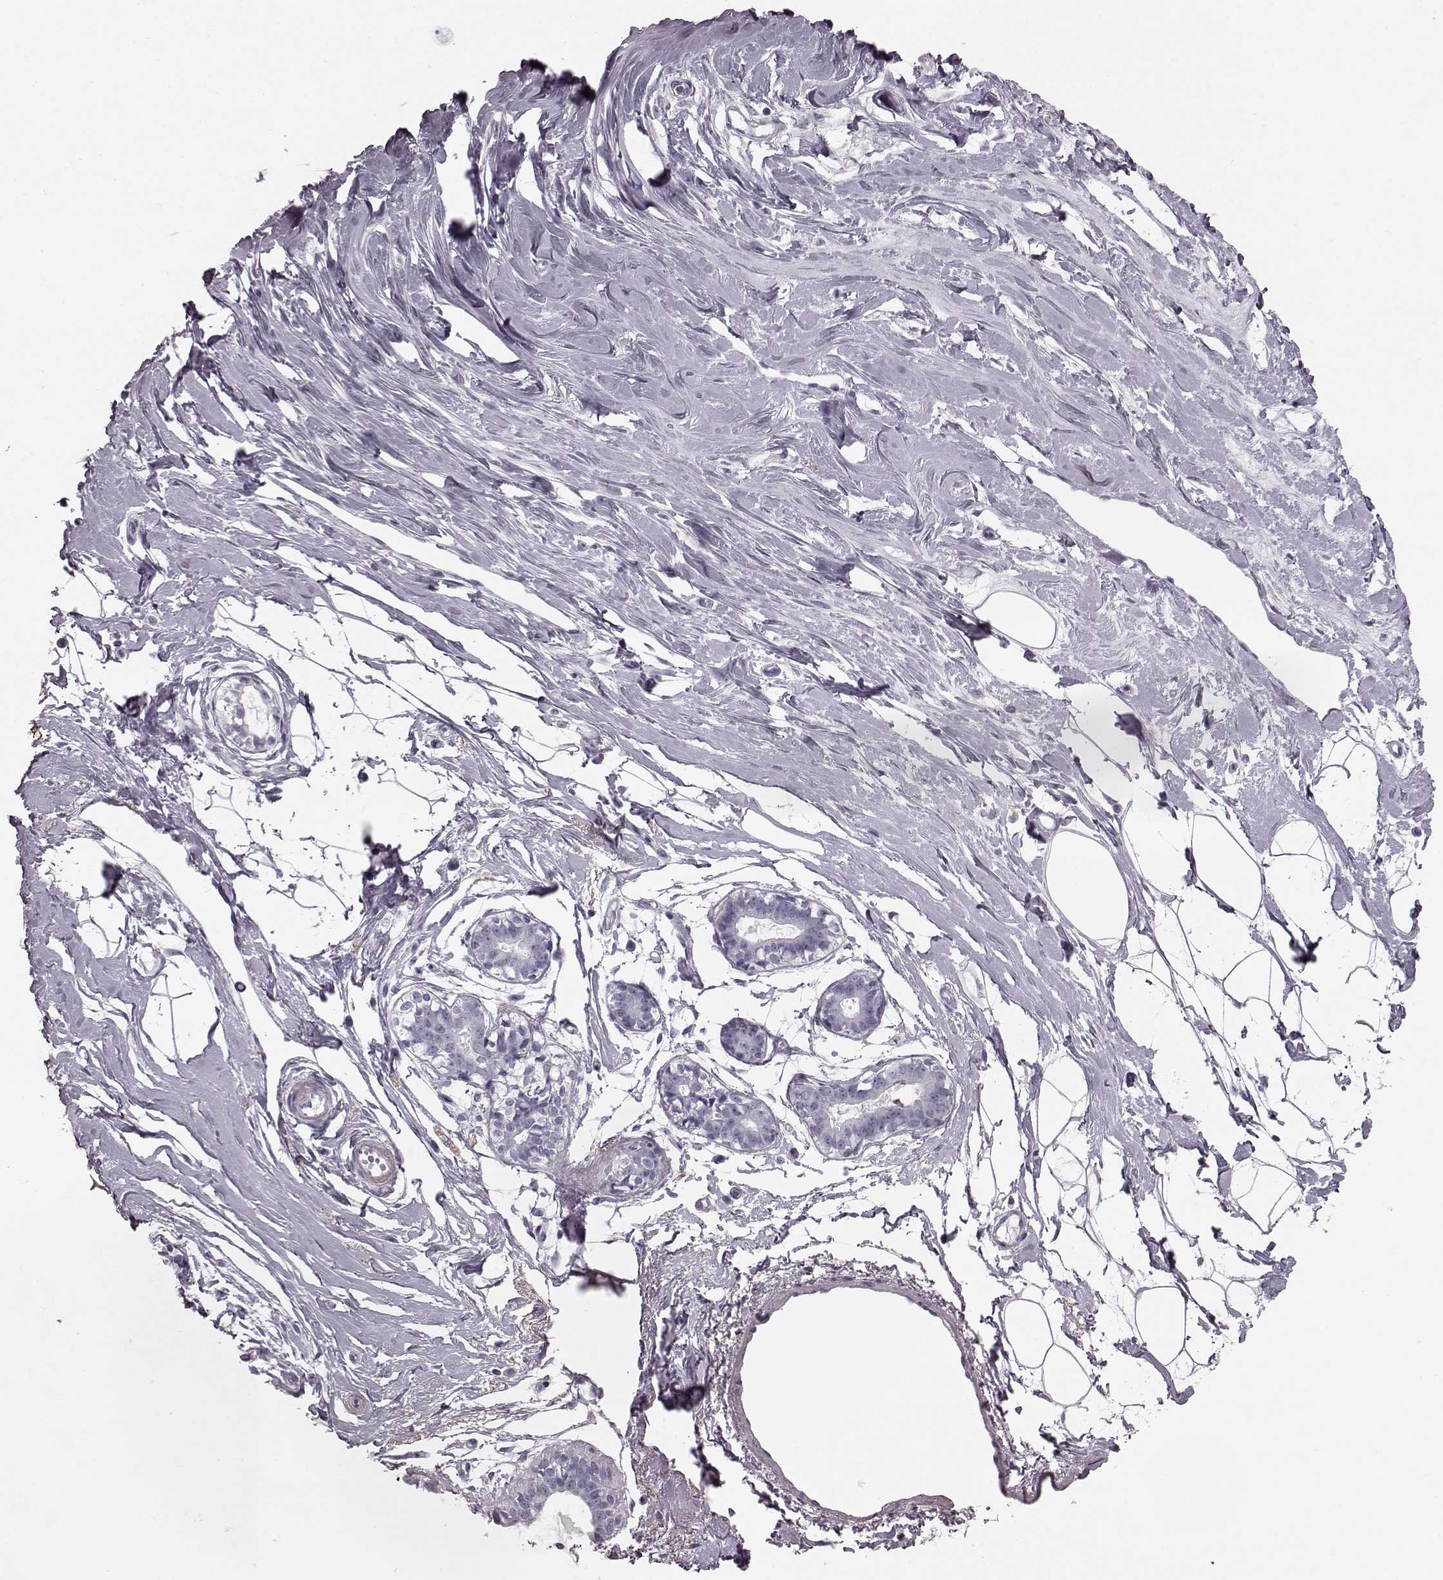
{"staining": {"intensity": "negative", "quantity": "none", "location": "none"}, "tissue": "breast", "cell_type": "Adipocytes", "image_type": "normal", "snomed": [{"axis": "morphology", "description": "Normal tissue, NOS"}, {"axis": "topography", "description": "Breast"}], "caption": "The histopathology image demonstrates no staining of adipocytes in unremarkable breast. (DAB IHC visualized using brightfield microscopy, high magnification).", "gene": "CST7", "patient": {"sex": "female", "age": 49}}